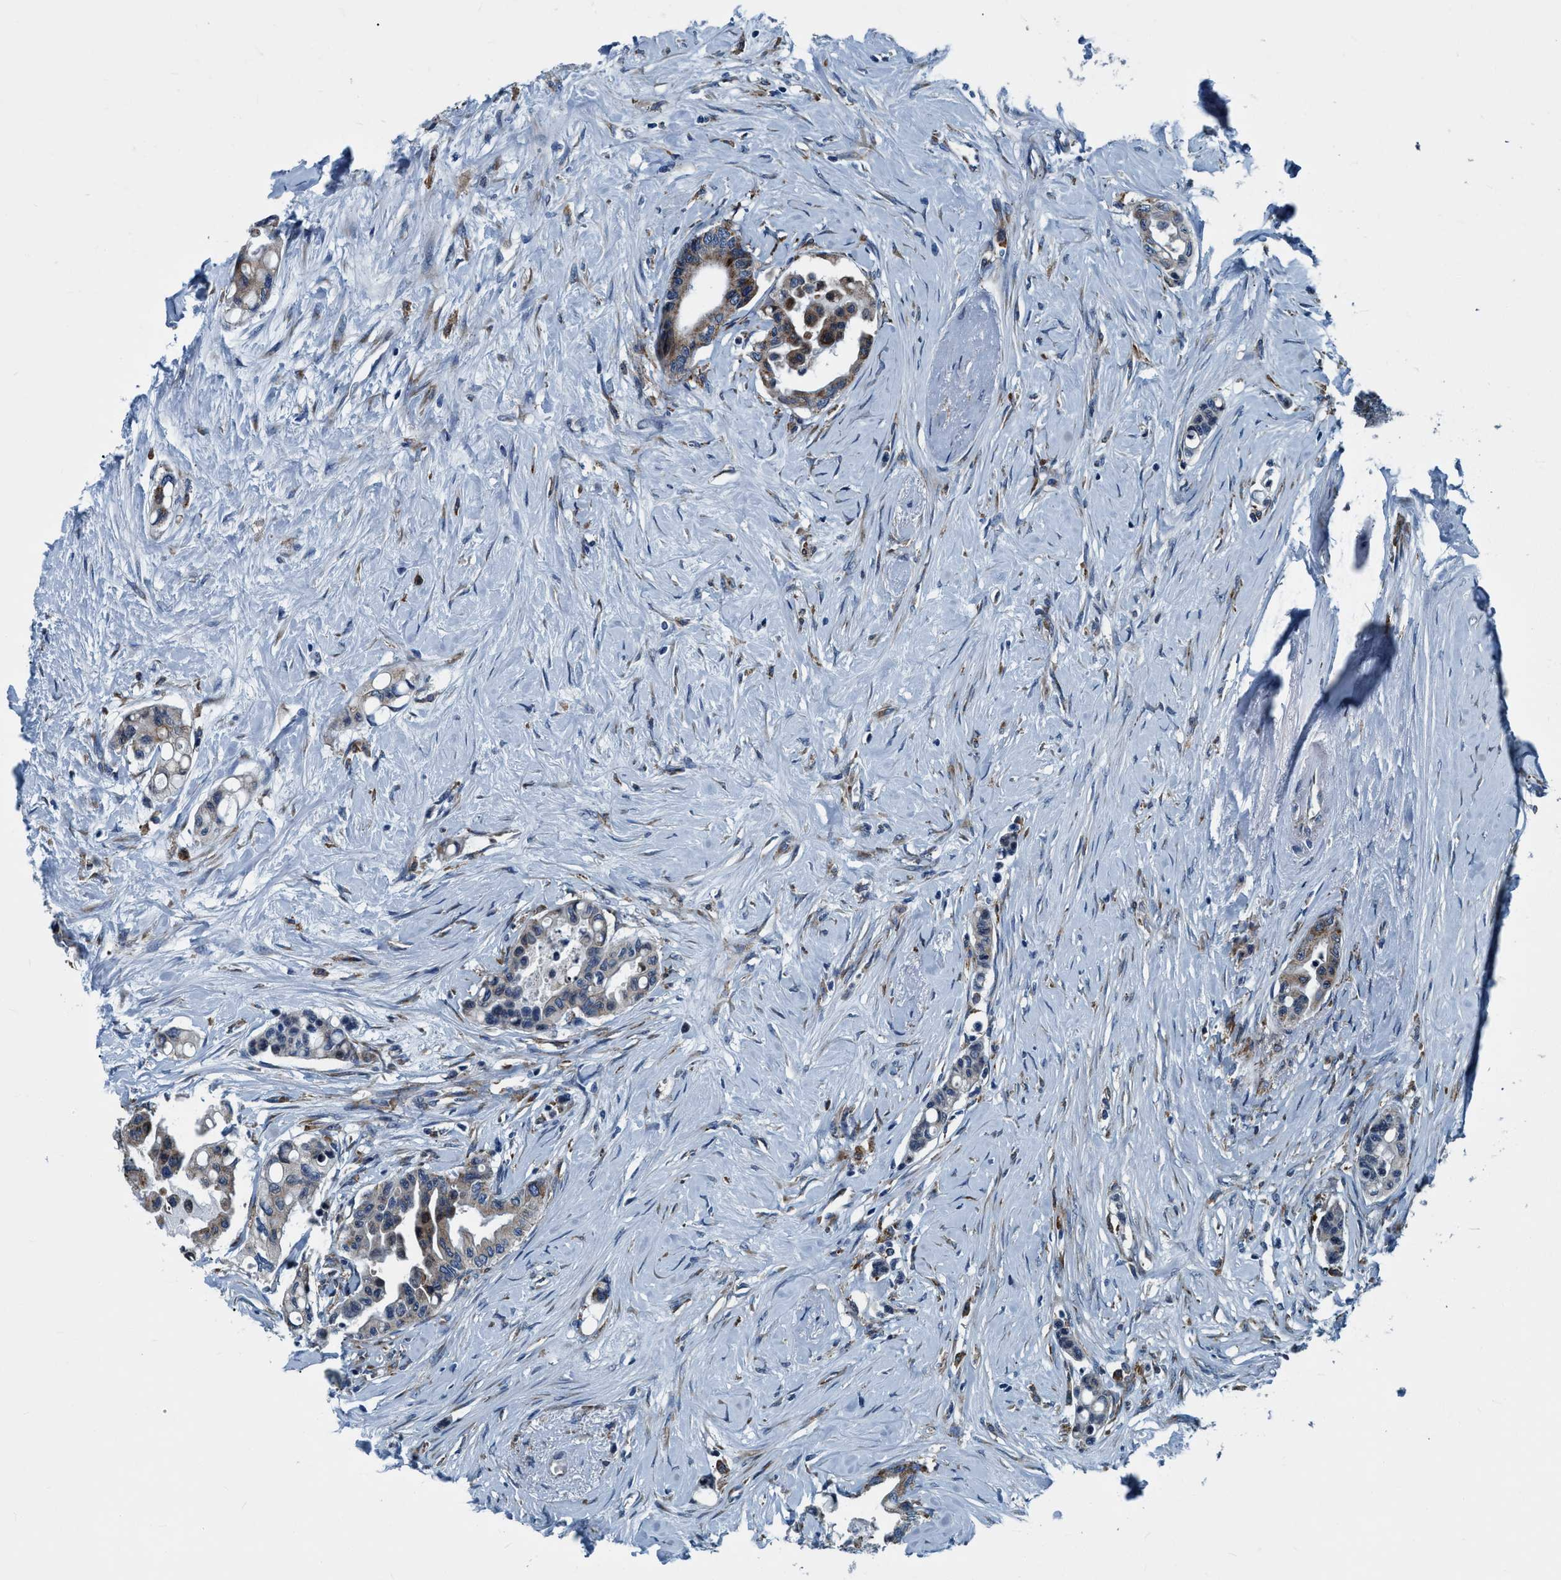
{"staining": {"intensity": "moderate", "quantity": "<25%", "location": "cytoplasmic/membranous"}, "tissue": "colorectal cancer", "cell_type": "Tumor cells", "image_type": "cancer", "snomed": [{"axis": "morphology", "description": "Normal tissue, NOS"}, {"axis": "morphology", "description": "Adenocarcinoma, NOS"}, {"axis": "topography", "description": "Colon"}], "caption": "Brown immunohistochemical staining in human adenocarcinoma (colorectal) exhibits moderate cytoplasmic/membranous positivity in about <25% of tumor cells. Ihc stains the protein in brown and the nuclei are stained blue.", "gene": "ARMC9", "patient": {"sex": "male", "age": 82}}